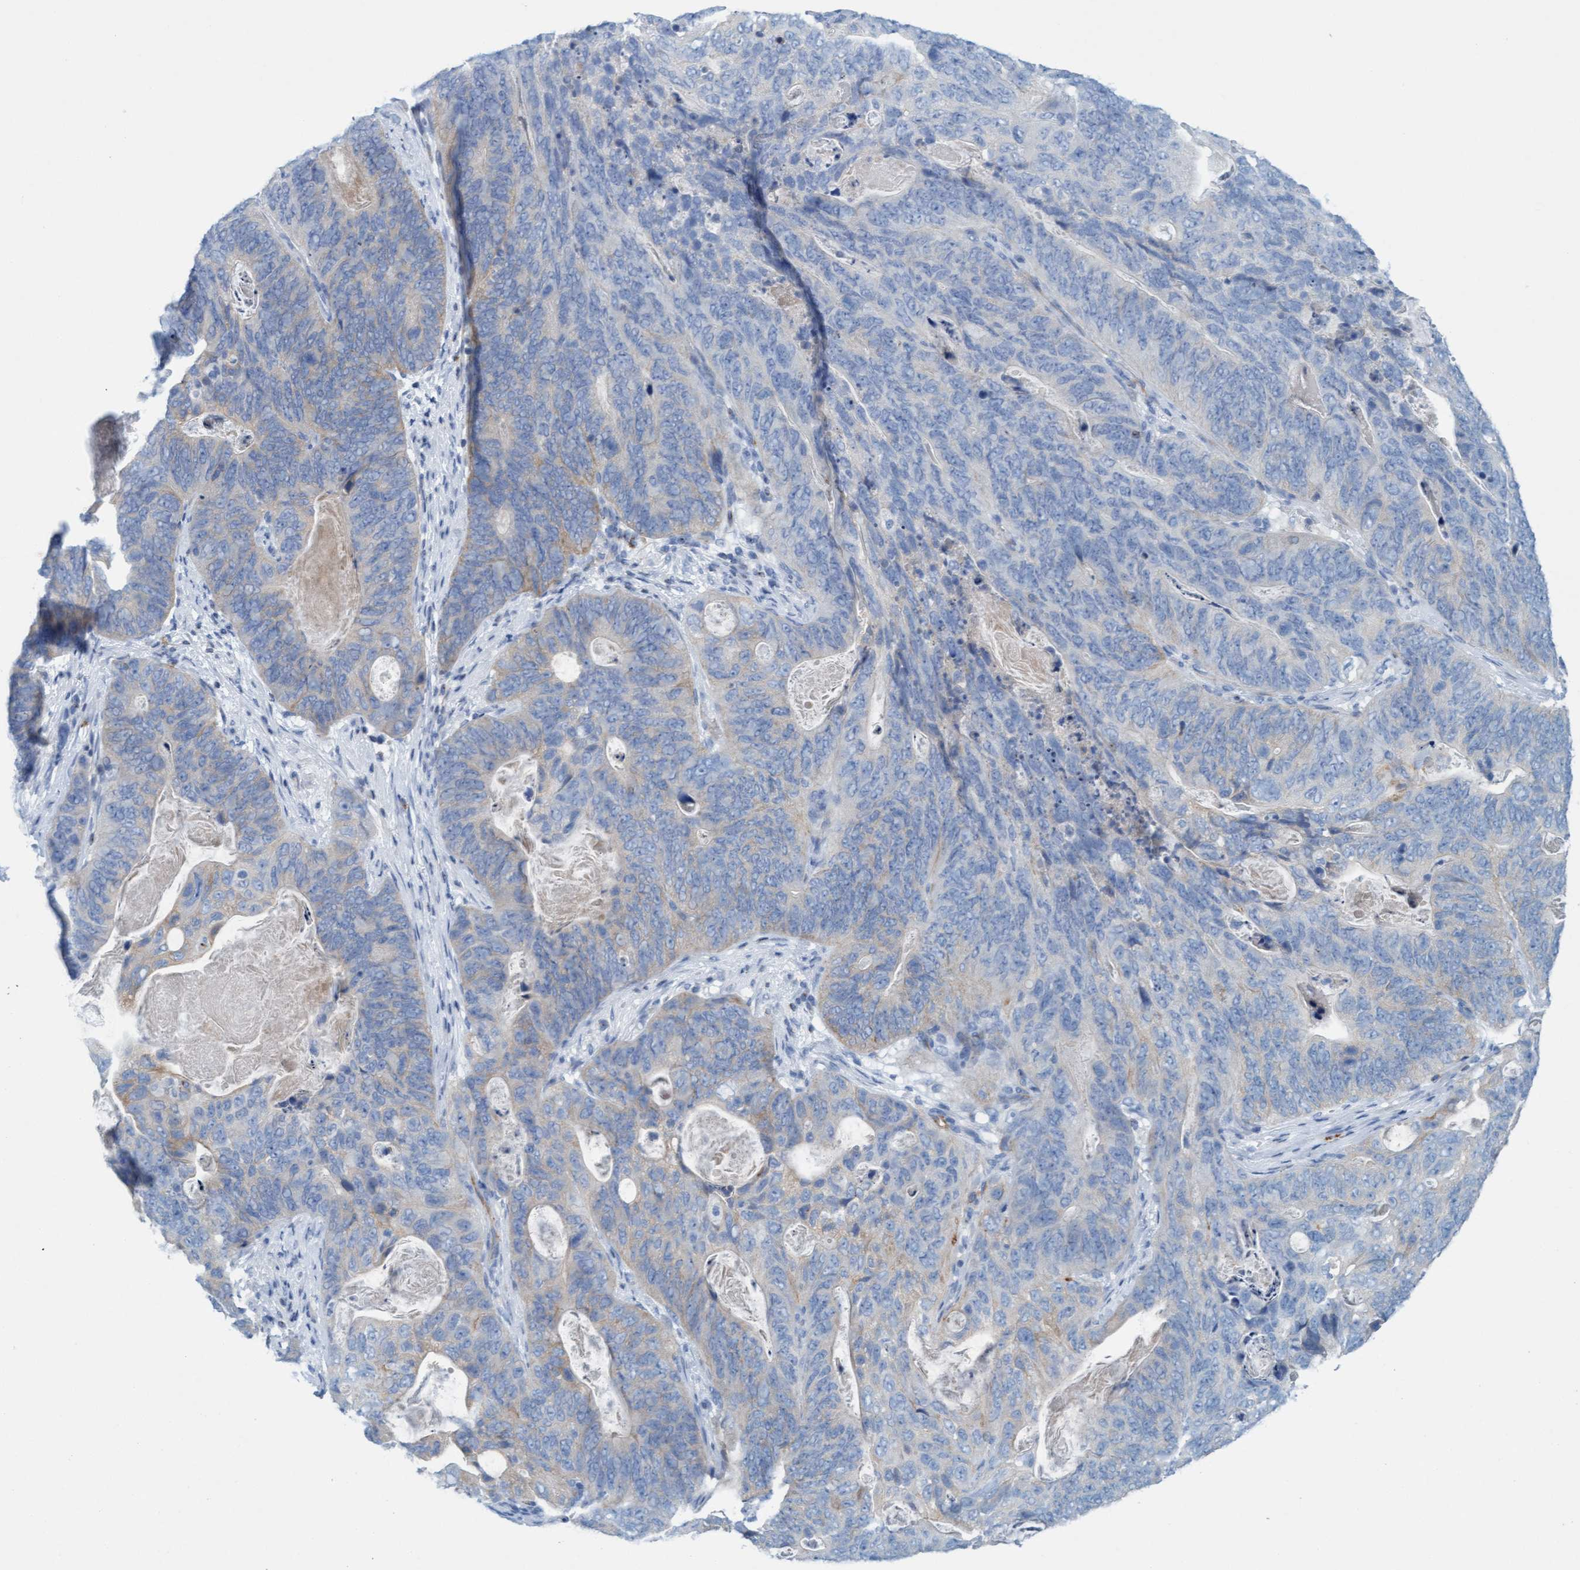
{"staining": {"intensity": "weak", "quantity": "<25%", "location": "cytoplasmic/membranous"}, "tissue": "stomach cancer", "cell_type": "Tumor cells", "image_type": "cancer", "snomed": [{"axis": "morphology", "description": "Normal tissue, NOS"}, {"axis": "morphology", "description": "Adenocarcinoma, NOS"}, {"axis": "topography", "description": "Stomach"}], "caption": "The micrograph exhibits no staining of tumor cells in adenocarcinoma (stomach).", "gene": "SIGIRR", "patient": {"sex": "female", "age": 89}}